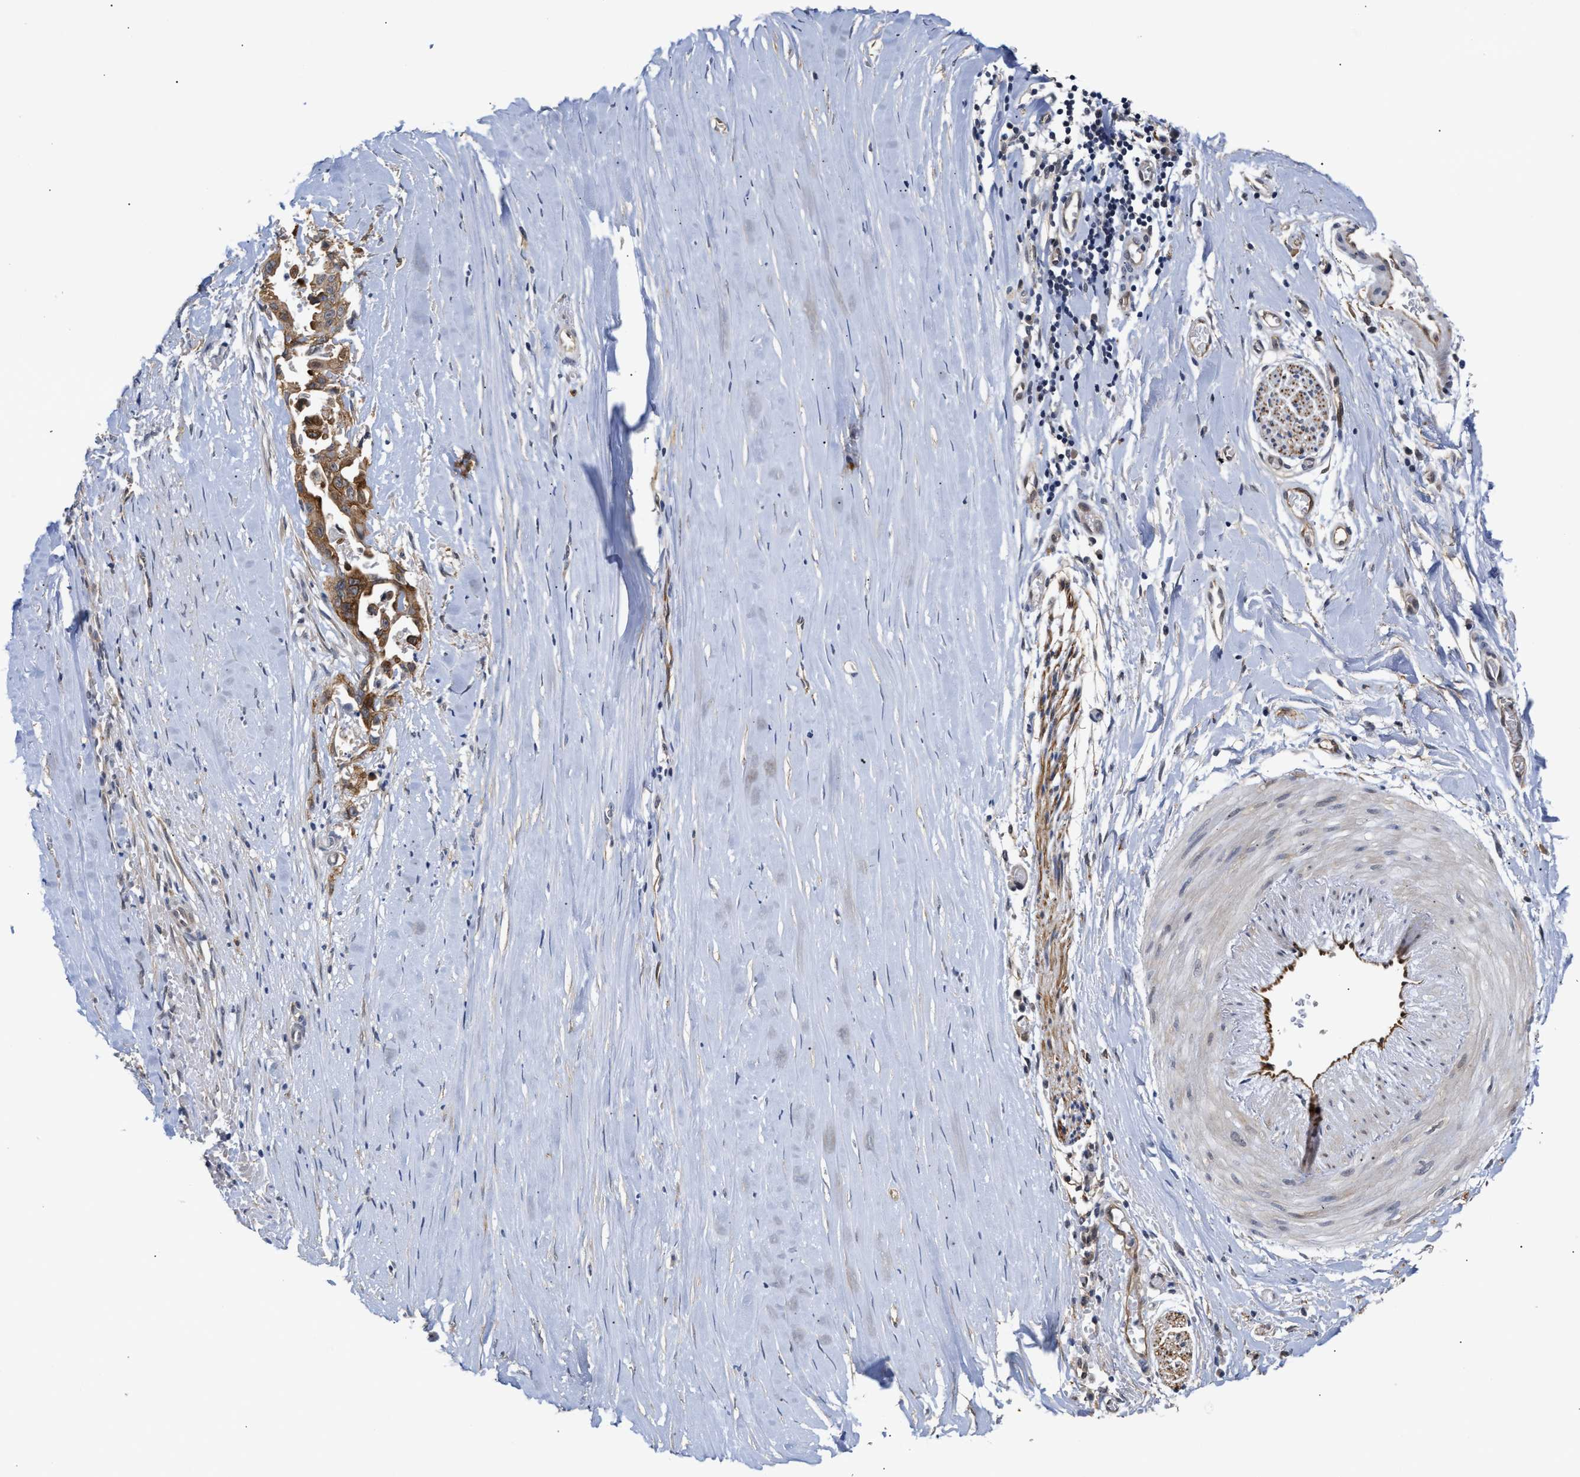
{"staining": {"intensity": "moderate", "quantity": ">75%", "location": "cytoplasmic/membranous"}, "tissue": "liver cancer", "cell_type": "Tumor cells", "image_type": "cancer", "snomed": [{"axis": "morphology", "description": "Cholangiocarcinoma"}, {"axis": "topography", "description": "Liver"}], "caption": "Liver cancer tissue displays moderate cytoplasmic/membranous positivity in approximately >75% of tumor cells", "gene": "AHNAK2", "patient": {"sex": "female", "age": 70}}